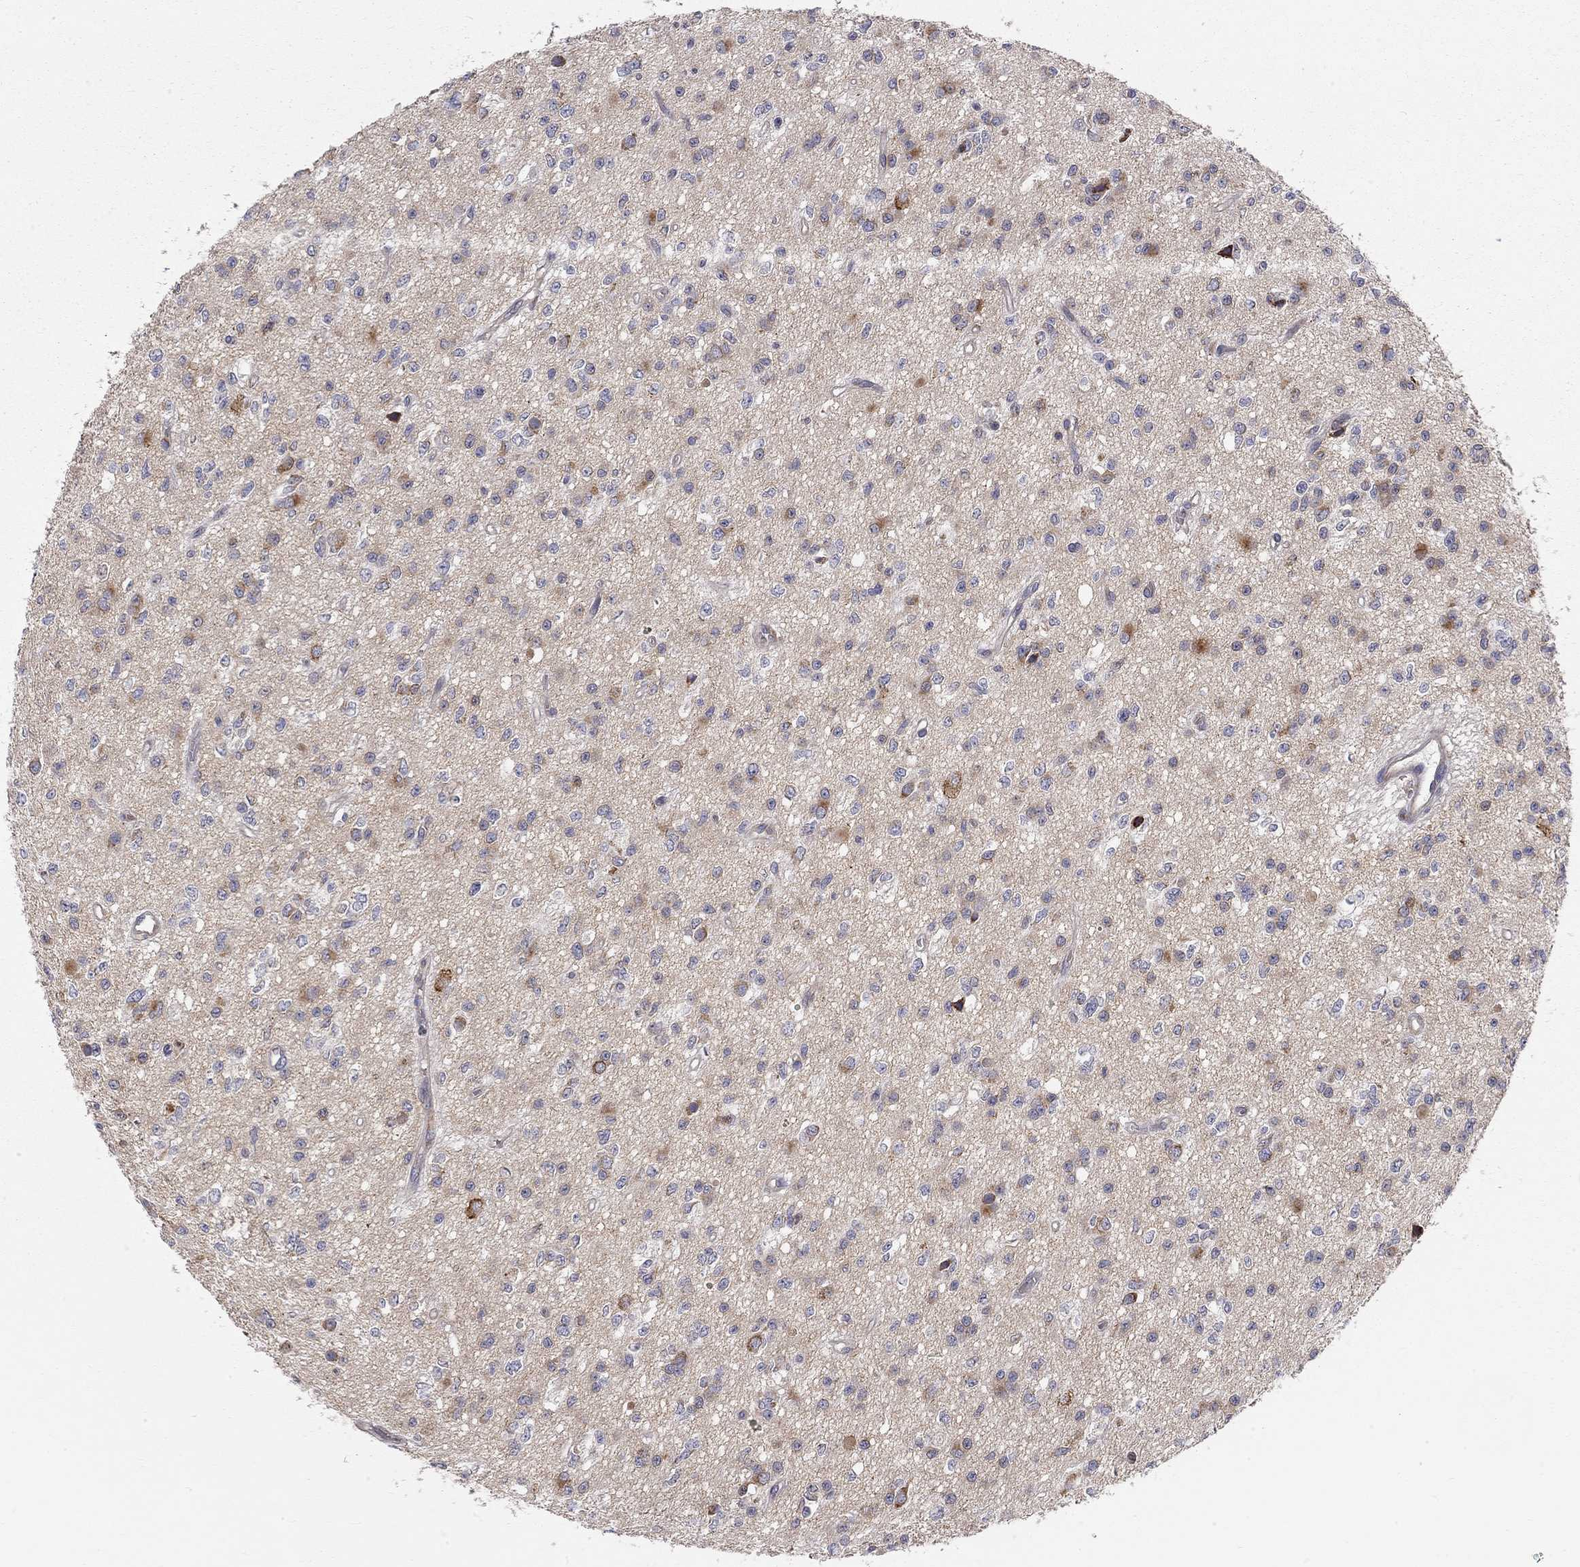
{"staining": {"intensity": "moderate", "quantity": "<25%", "location": "cytoplasmic/membranous"}, "tissue": "glioma", "cell_type": "Tumor cells", "image_type": "cancer", "snomed": [{"axis": "morphology", "description": "Glioma, malignant, Low grade"}, {"axis": "topography", "description": "Brain"}], "caption": "Glioma was stained to show a protein in brown. There is low levels of moderate cytoplasmic/membranous staining in approximately <25% of tumor cells.", "gene": "CASTOR1", "patient": {"sex": "female", "age": 45}}